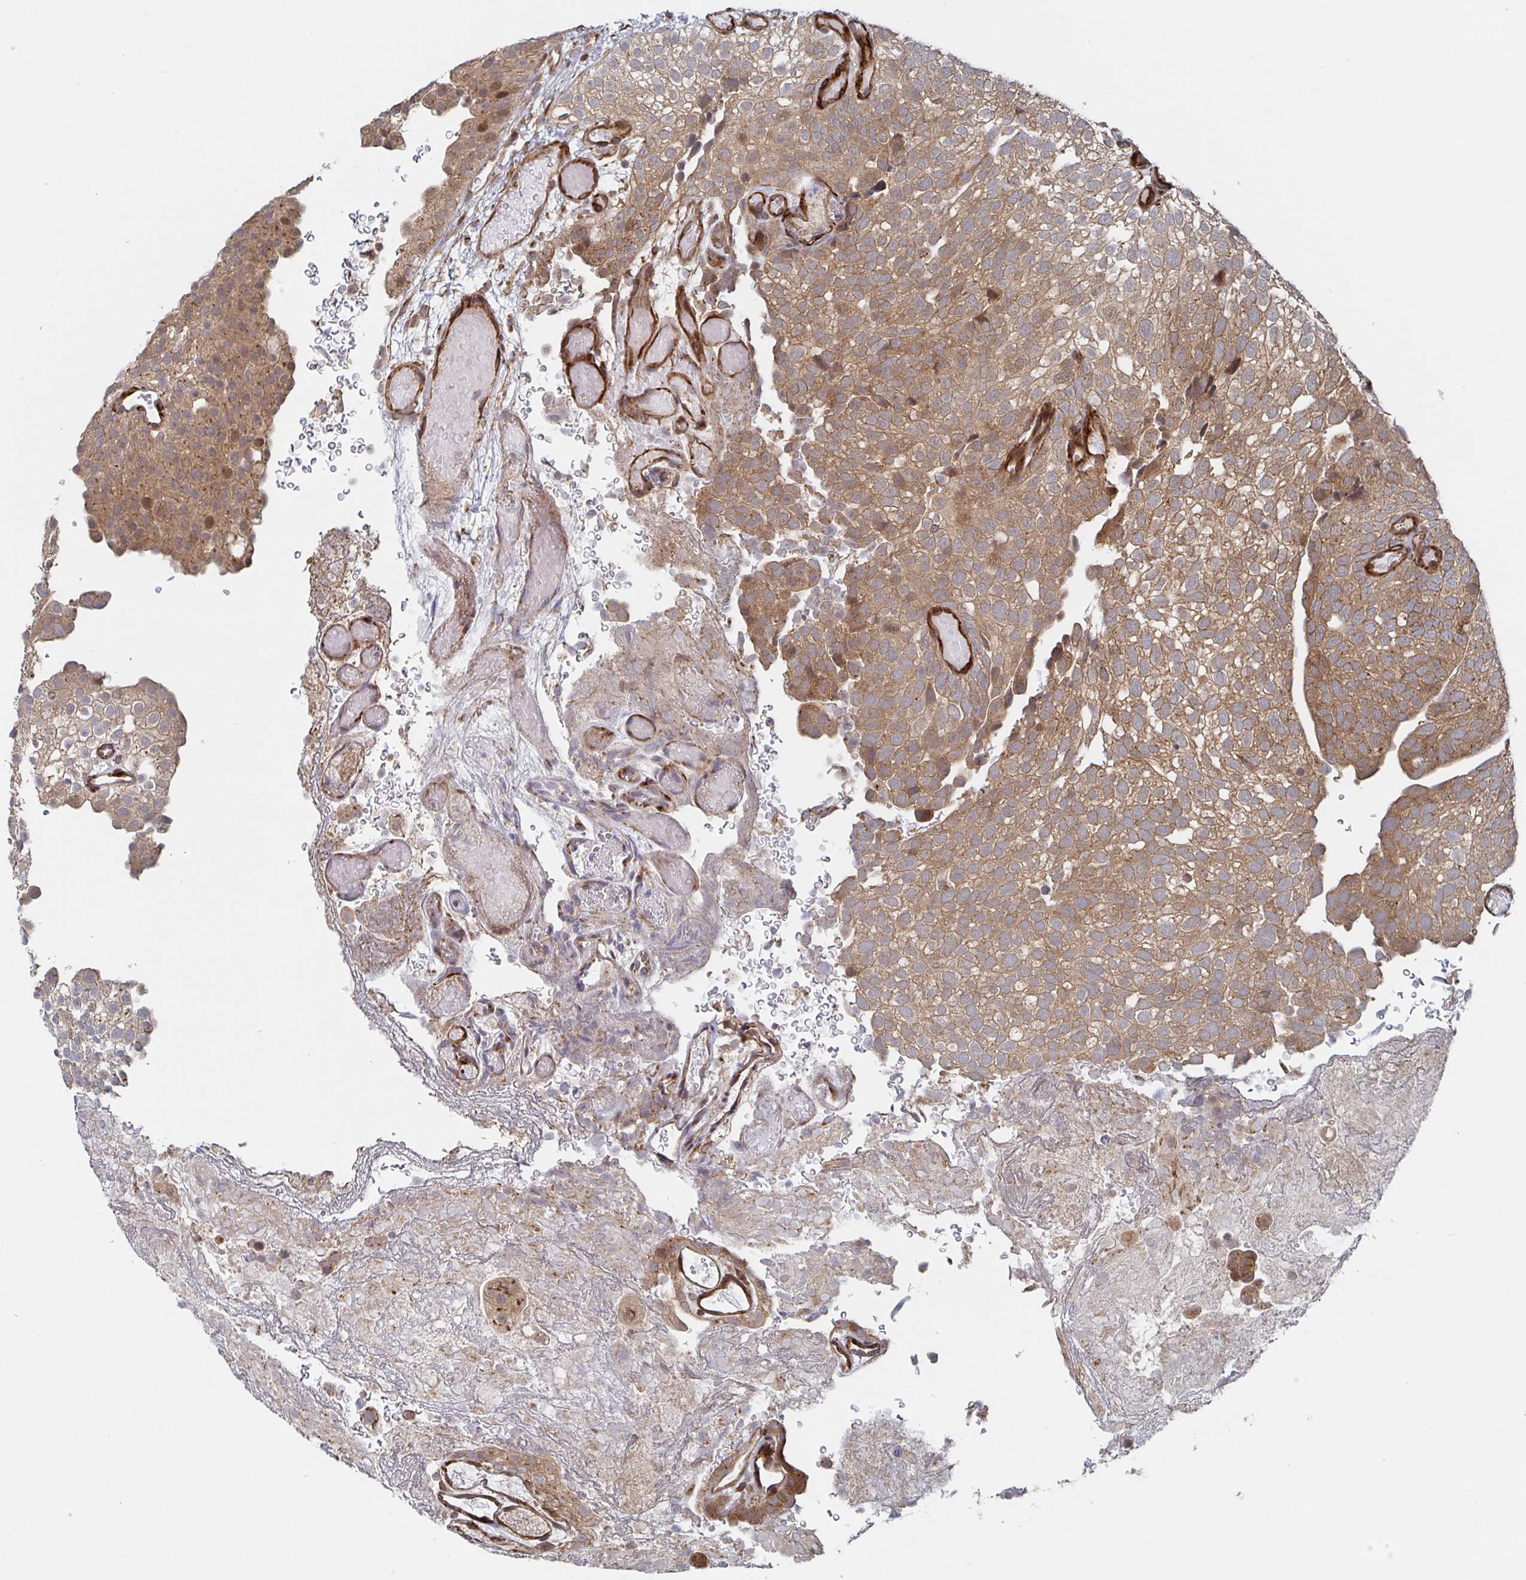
{"staining": {"intensity": "weak", "quantity": ">75%", "location": "cytoplasmic/membranous"}, "tissue": "urothelial cancer", "cell_type": "Tumor cells", "image_type": "cancer", "snomed": [{"axis": "morphology", "description": "Urothelial carcinoma, Low grade"}, {"axis": "topography", "description": "Urinary bladder"}], "caption": "A photomicrograph showing weak cytoplasmic/membranous expression in approximately >75% of tumor cells in urothelial cancer, as visualized by brown immunohistochemical staining.", "gene": "DVL3", "patient": {"sex": "male", "age": 78}}